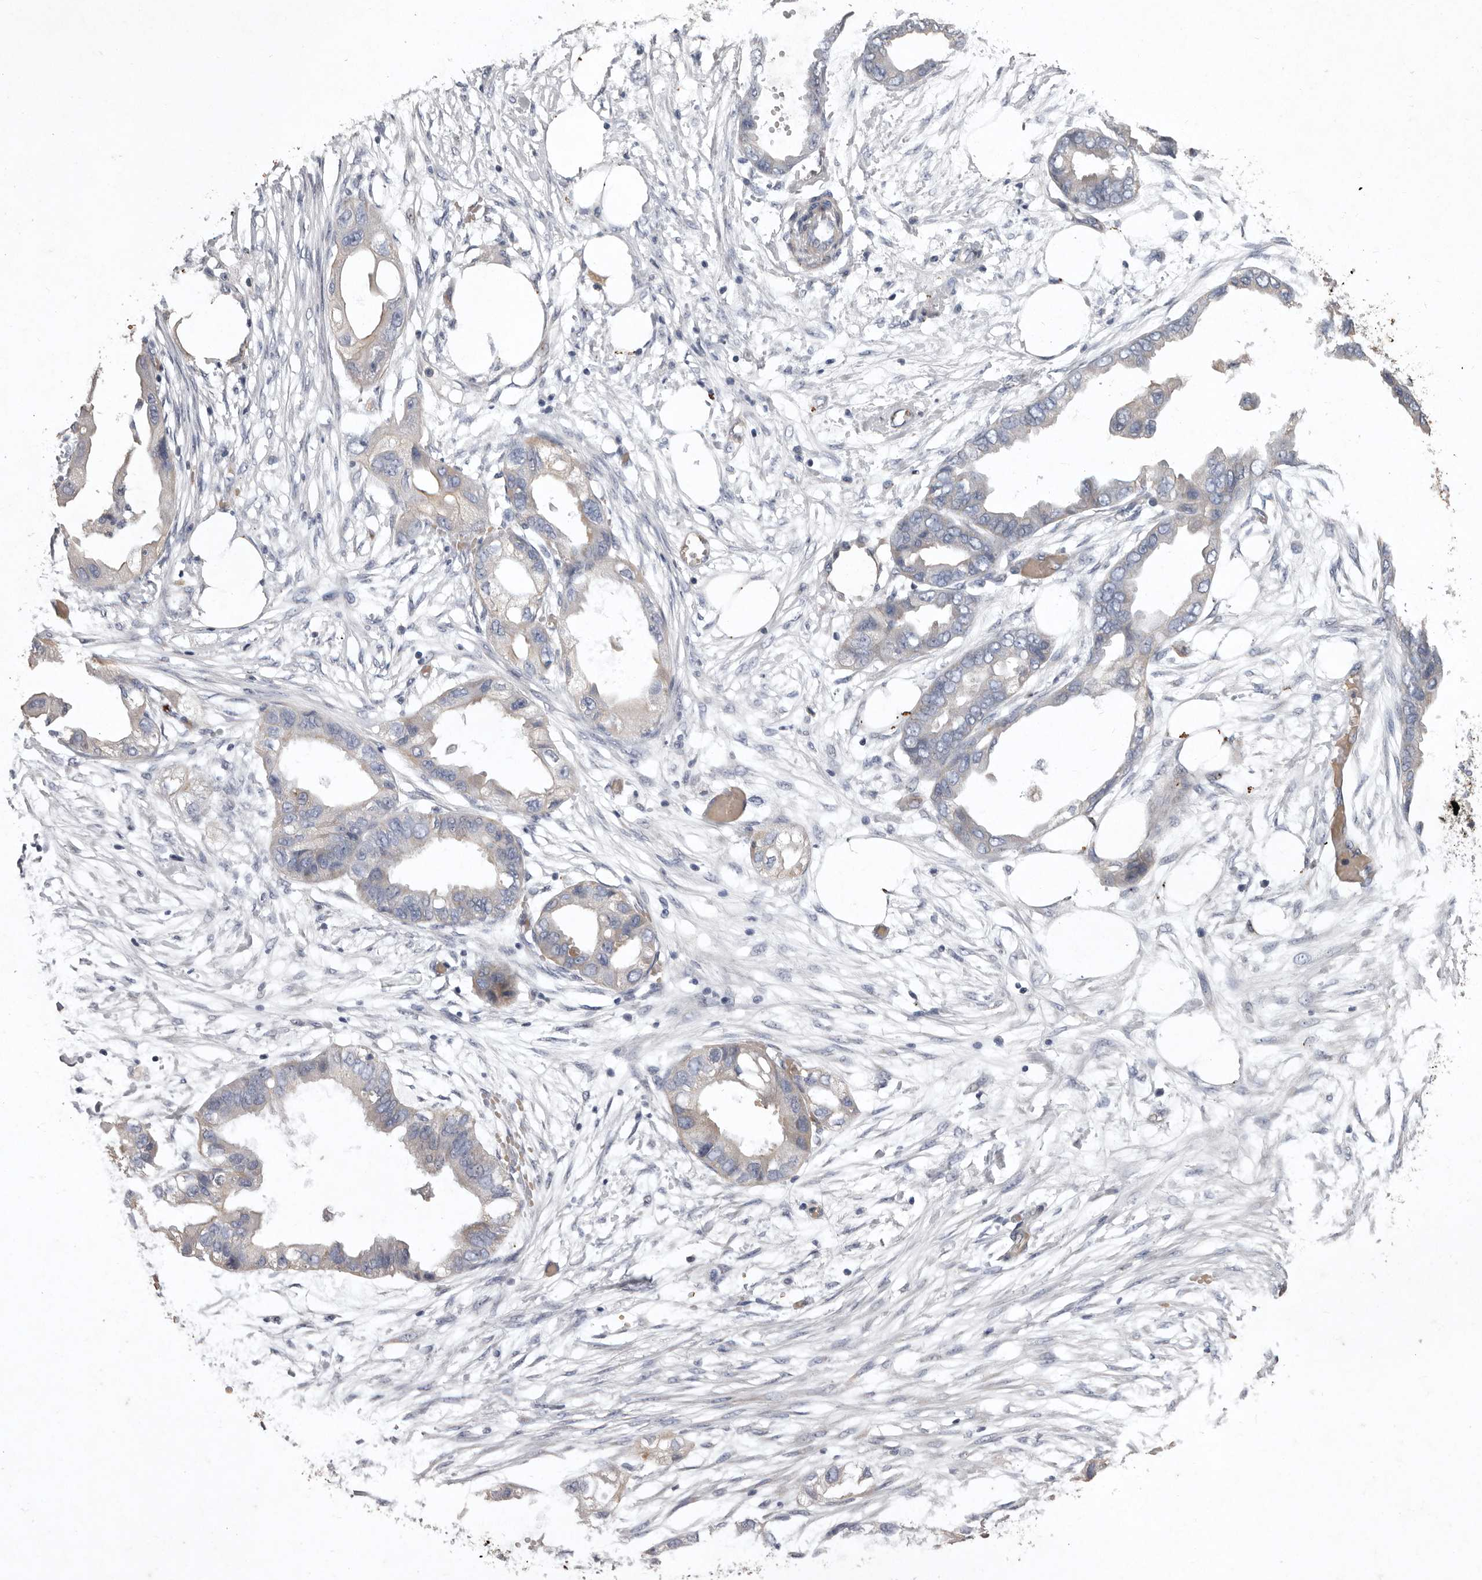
{"staining": {"intensity": "weak", "quantity": "<25%", "location": "cytoplasmic/membranous"}, "tissue": "endometrial cancer", "cell_type": "Tumor cells", "image_type": "cancer", "snomed": [{"axis": "morphology", "description": "Adenocarcinoma, NOS"}, {"axis": "morphology", "description": "Adenocarcinoma, metastatic, NOS"}, {"axis": "topography", "description": "Adipose tissue"}, {"axis": "topography", "description": "Endometrium"}], "caption": "There is no significant positivity in tumor cells of endometrial adenocarcinoma. (Brightfield microscopy of DAB immunohistochemistry (IHC) at high magnification).", "gene": "NKAIN4", "patient": {"sex": "female", "age": 67}}